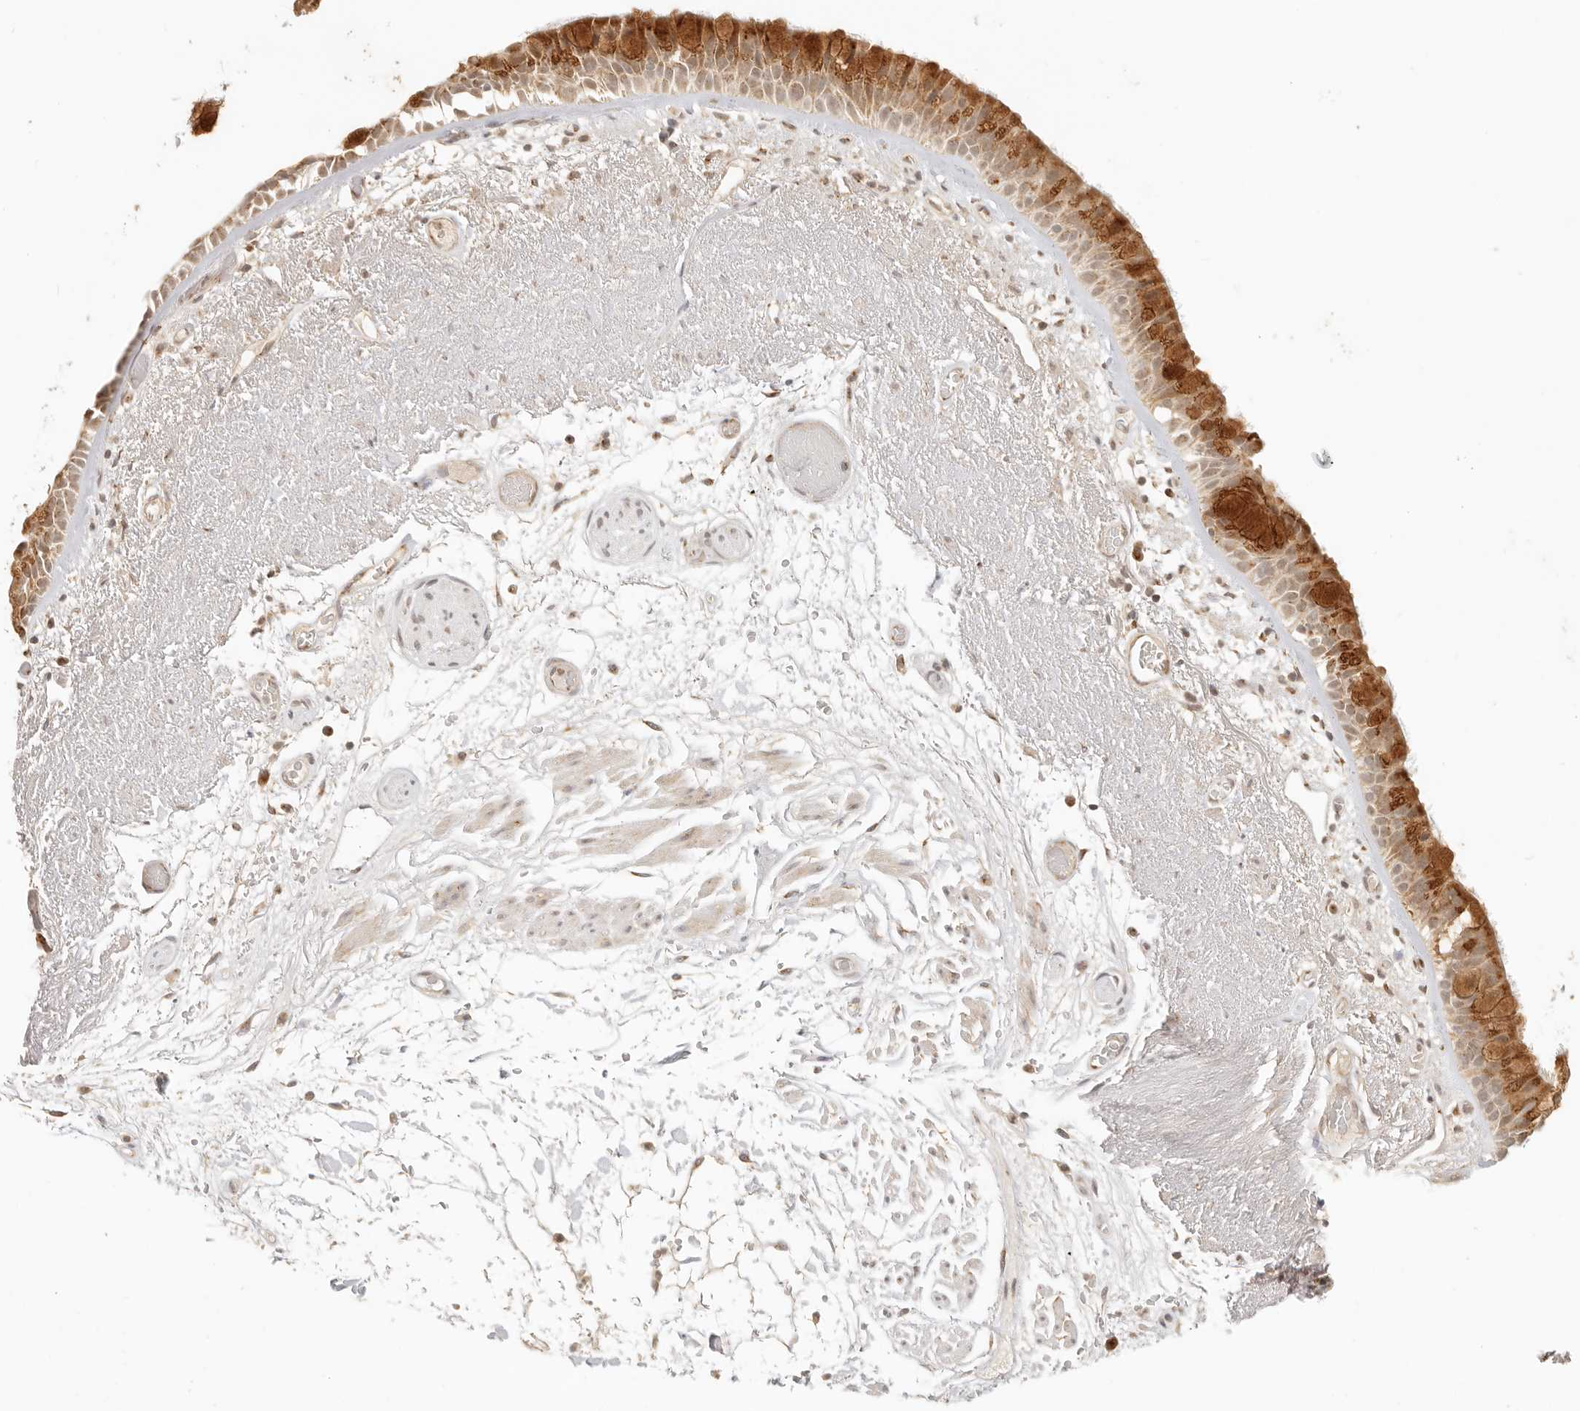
{"staining": {"intensity": "strong", "quantity": ">75%", "location": "cytoplasmic/membranous"}, "tissue": "bronchus", "cell_type": "Respiratory epithelial cells", "image_type": "normal", "snomed": [{"axis": "morphology", "description": "Normal tissue, NOS"}, {"axis": "morphology", "description": "Squamous cell carcinoma, NOS"}, {"axis": "topography", "description": "Lymph node"}, {"axis": "topography", "description": "Bronchus"}, {"axis": "topography", "description": "Lung"}], "caption": "Normal bronchus demonstrates strong cytoplasmic/membranous staining in approximately >75% of respiratory epithelial cells, visualized by immunohistochemistry. (DAB IHC with brightfield microscopy, high magnification).", "gene": "INTS11", "patient": {"sex": "male", "age": 66}}